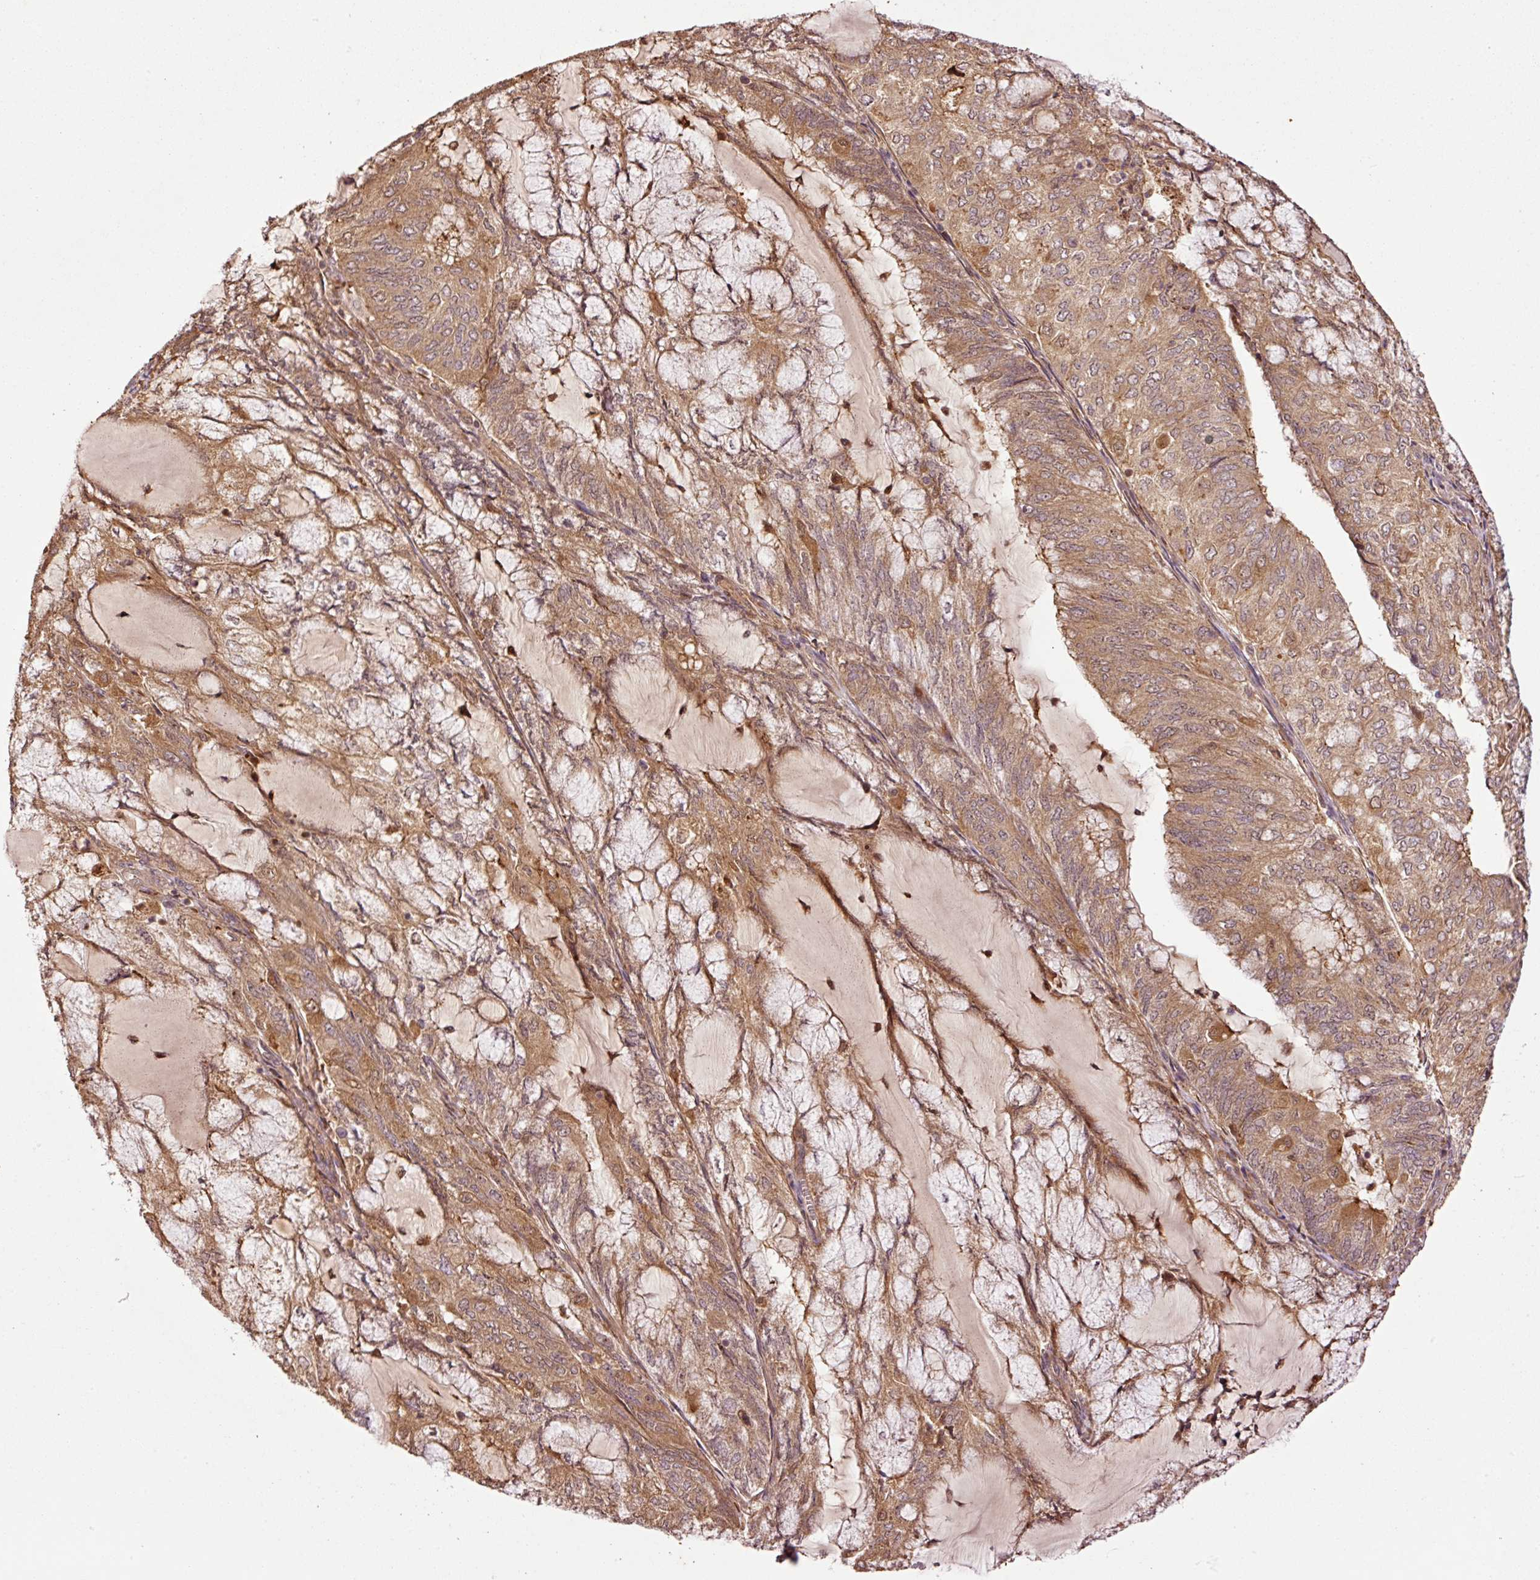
{"staining": {"intensity": "strong", "quantity": ">75%", "location": "cytoplasmic/membranous"}, "tissue": "endometrial cancer", "cell_type": "Tumor cells", "image_type": "cancer", "snomed": [{"axis": "morphology", "description": "Adenocarcinoma, NOS"}, {"axis": "topography", "description": "Endometrium"}], "caption": "An immunohistochemistry (IHC) histopathology image of tumor tissue is shown. Protein staining in brown shows strong cytoplasmic/membranous positivity in adenocarcinoma (endometrial) within tumor cells.", "gene": "OXER1", "patient": {"sex": "female", "age": 81}}